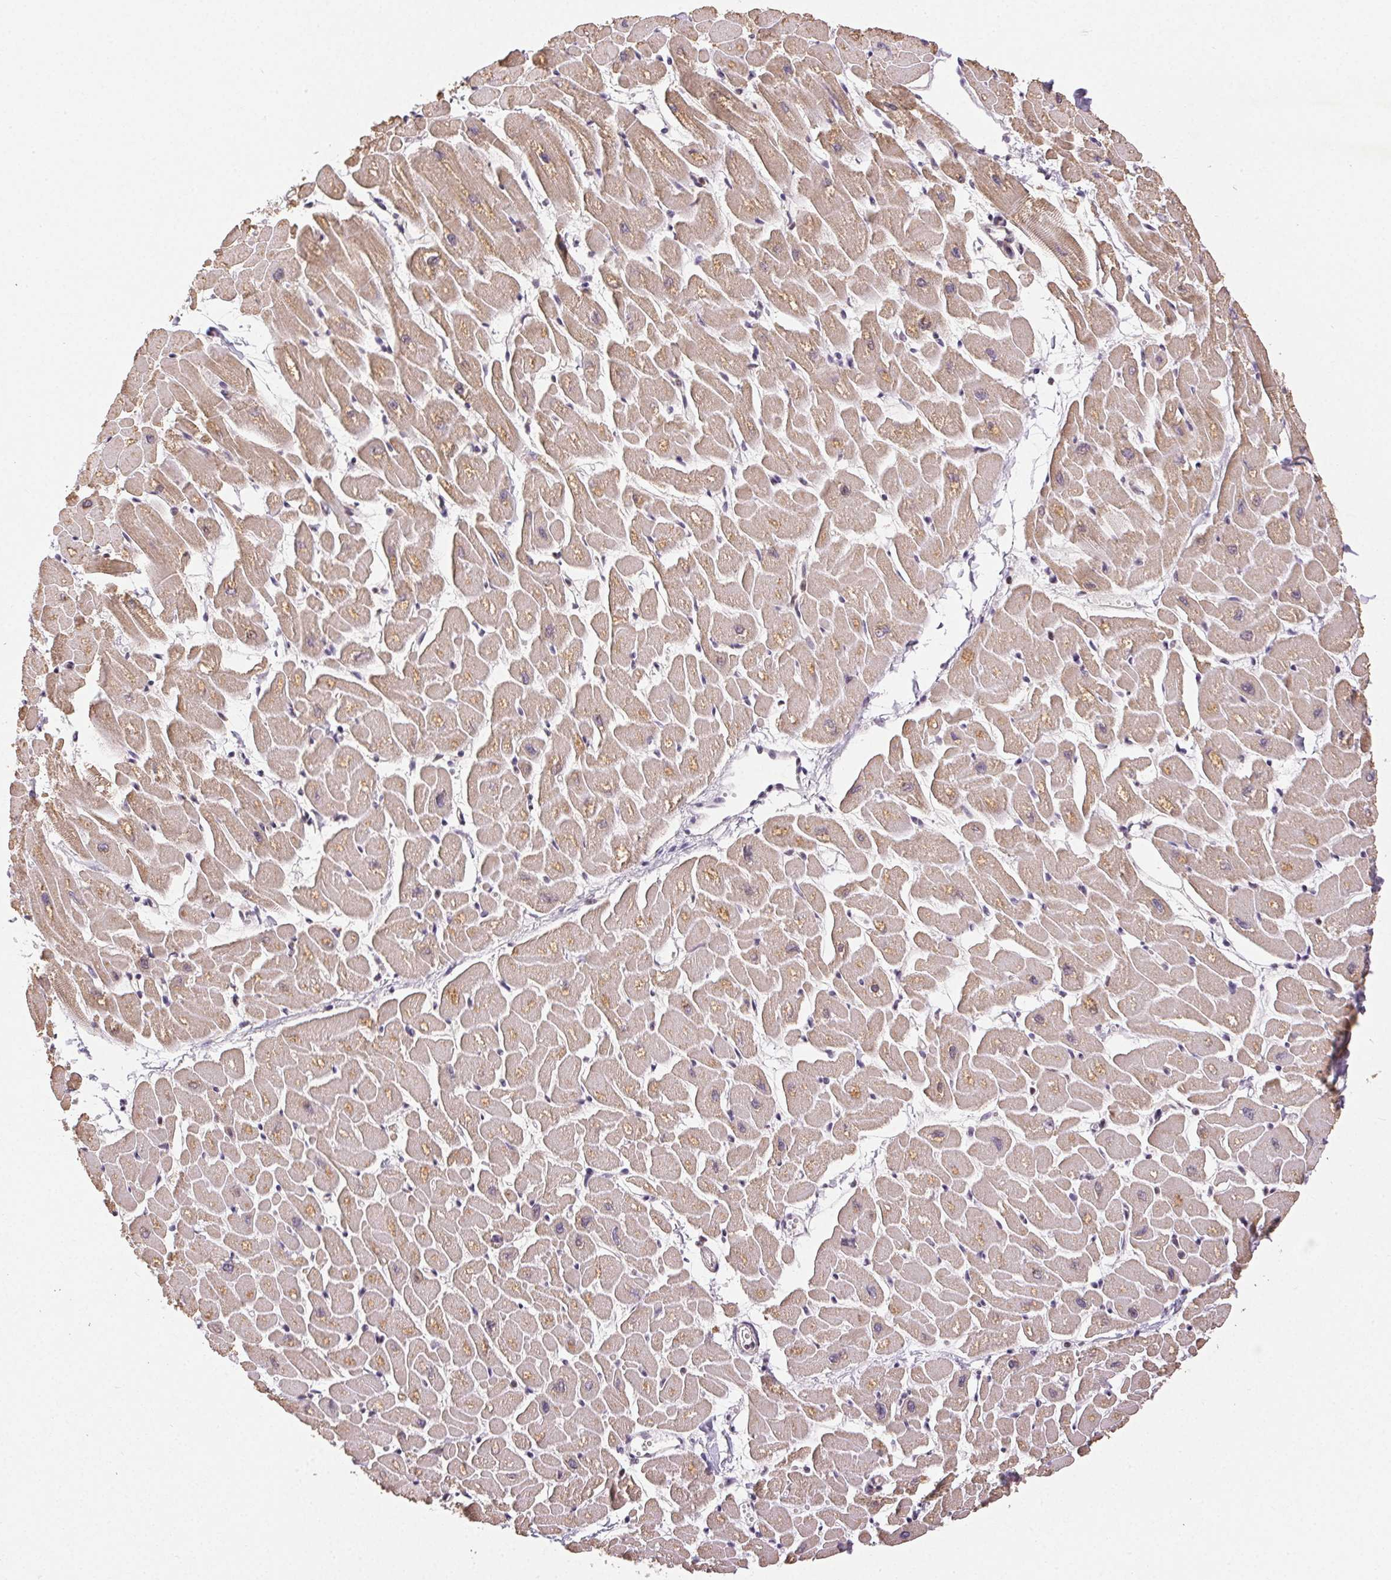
{"staining": {"intensity": "weak", "quantity": ">75%", "location": "cytoplasmic/membranous,nuclear"}, "tissue": "heart muscle", "cell_type": "Cardiomyocytes", "image_type": "normal", "snomed": [{"axis": "morphology", "description": "Normal tissue, NOS"}, {"axis": "topography", "description": "Heart"}], "caption": "An immunohistochemistry (IHC) photomicrograph of unremarkable tissue is shown. Protein staining in brown labels weak cytoplasmic/membranous,nuclear positivity in heart muscle within cardiomyocytes.", "gene": "PIWIL4", "patient": {"sex": "male", "age": 57}}